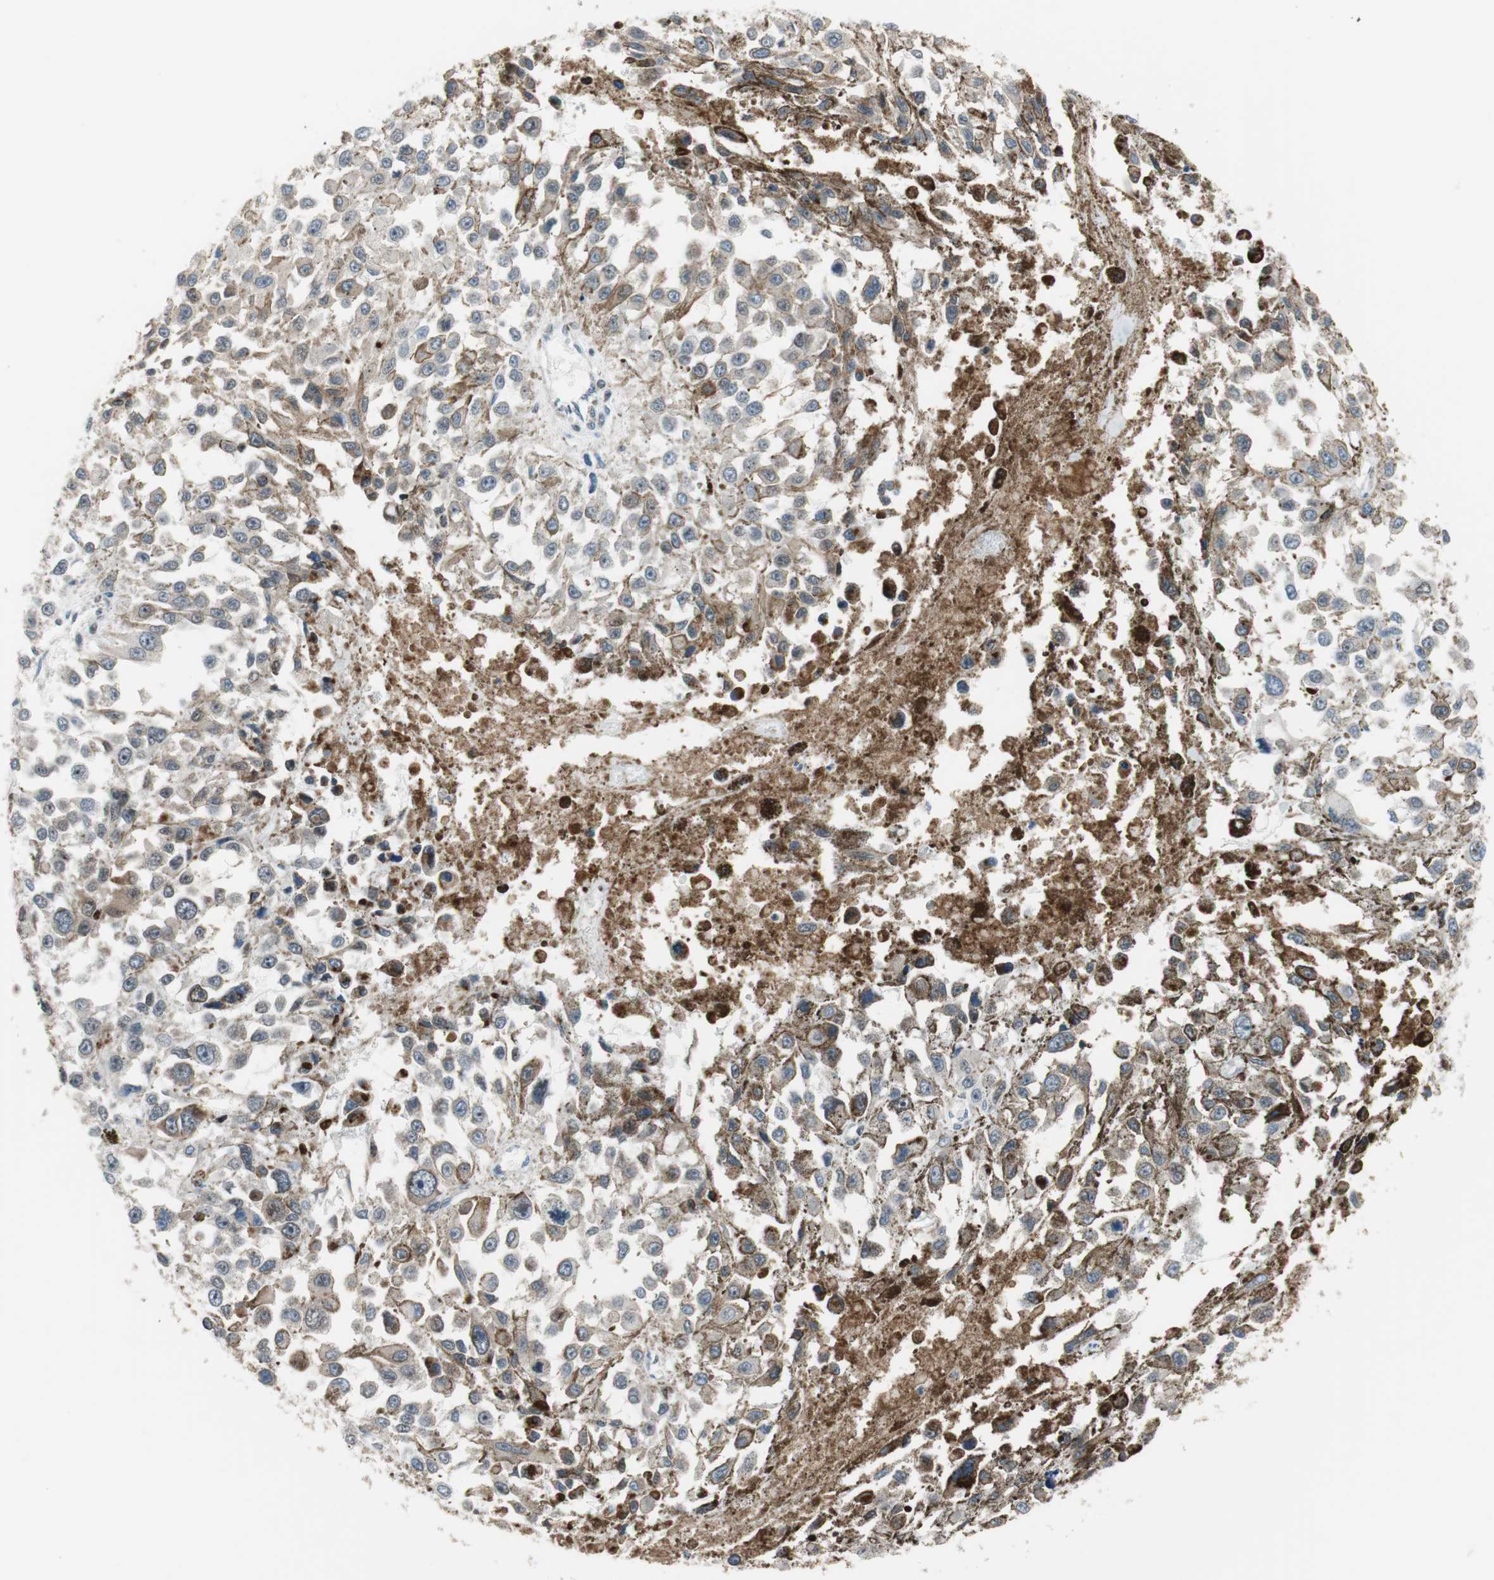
{"staining": {"intensity": "moderate", "quantity": ">75%", "location": "cytoplasmic/membranous"}, "tissue": "melanoma", "cell_type": "Tumor cells", "image_type": "cancer", "snomed": [{"axis": "morphology", "description": "Malignant melanoma, Metastatic site"}, {"axis": "topography", "description": "Lymph node"}], "caption": "DAB immunohistochemical staining of human melanoma demonstrates moderate cytoplasmic/membranous protein staining in approximately >75% of tumor cells. Using DAB (3,3'-diaminobenzidine) (brown) and hematoxylin (blue) stains, captured at high magnification using brightfield microscopy.", "gene": "TMED7", "patient": {"sex": "male", "age": 59}}